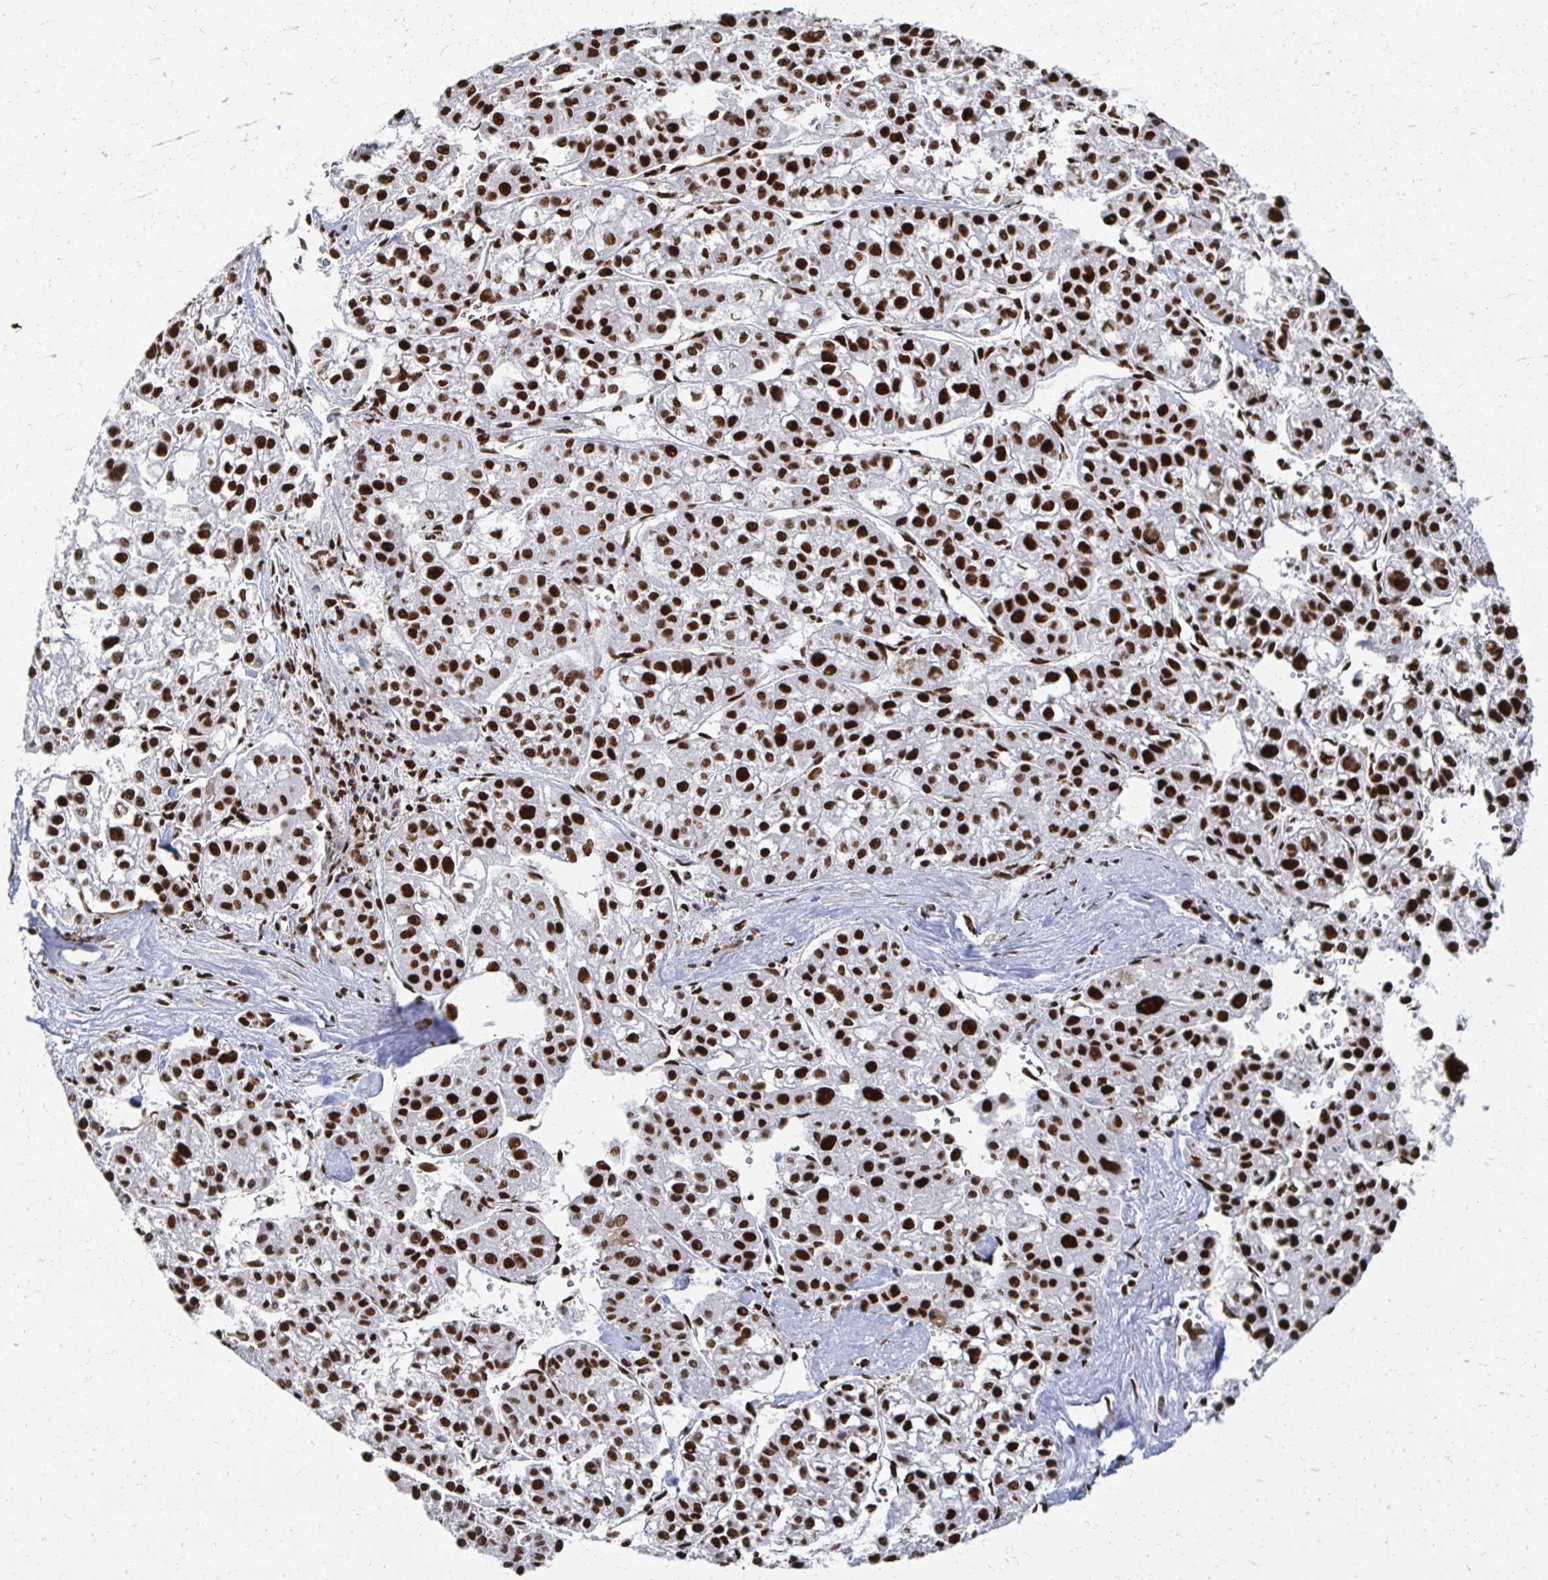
{"staining": {"intensity": "strong", "quantity": ">75%", "location": "nuclear"}, "tissue": "liver cancer", "cell_type": "Tumor cells", "image_type": "cancer", "snomed": [{"axis": "morphology", "description": "Carcinoma, Hepatocellular, NOS"}, {"axis": "topography", "description": "Liver"}], "caption": "The photomicrograph exhibits staining of liver cancer (hepatocellular carcinoma), revealing strong nuclear protein expression (brown color) within tumor cells. Nuclei are stained in blue.", "gene": "RBBP7", "patient": {"sex": "male", "age": 73}}